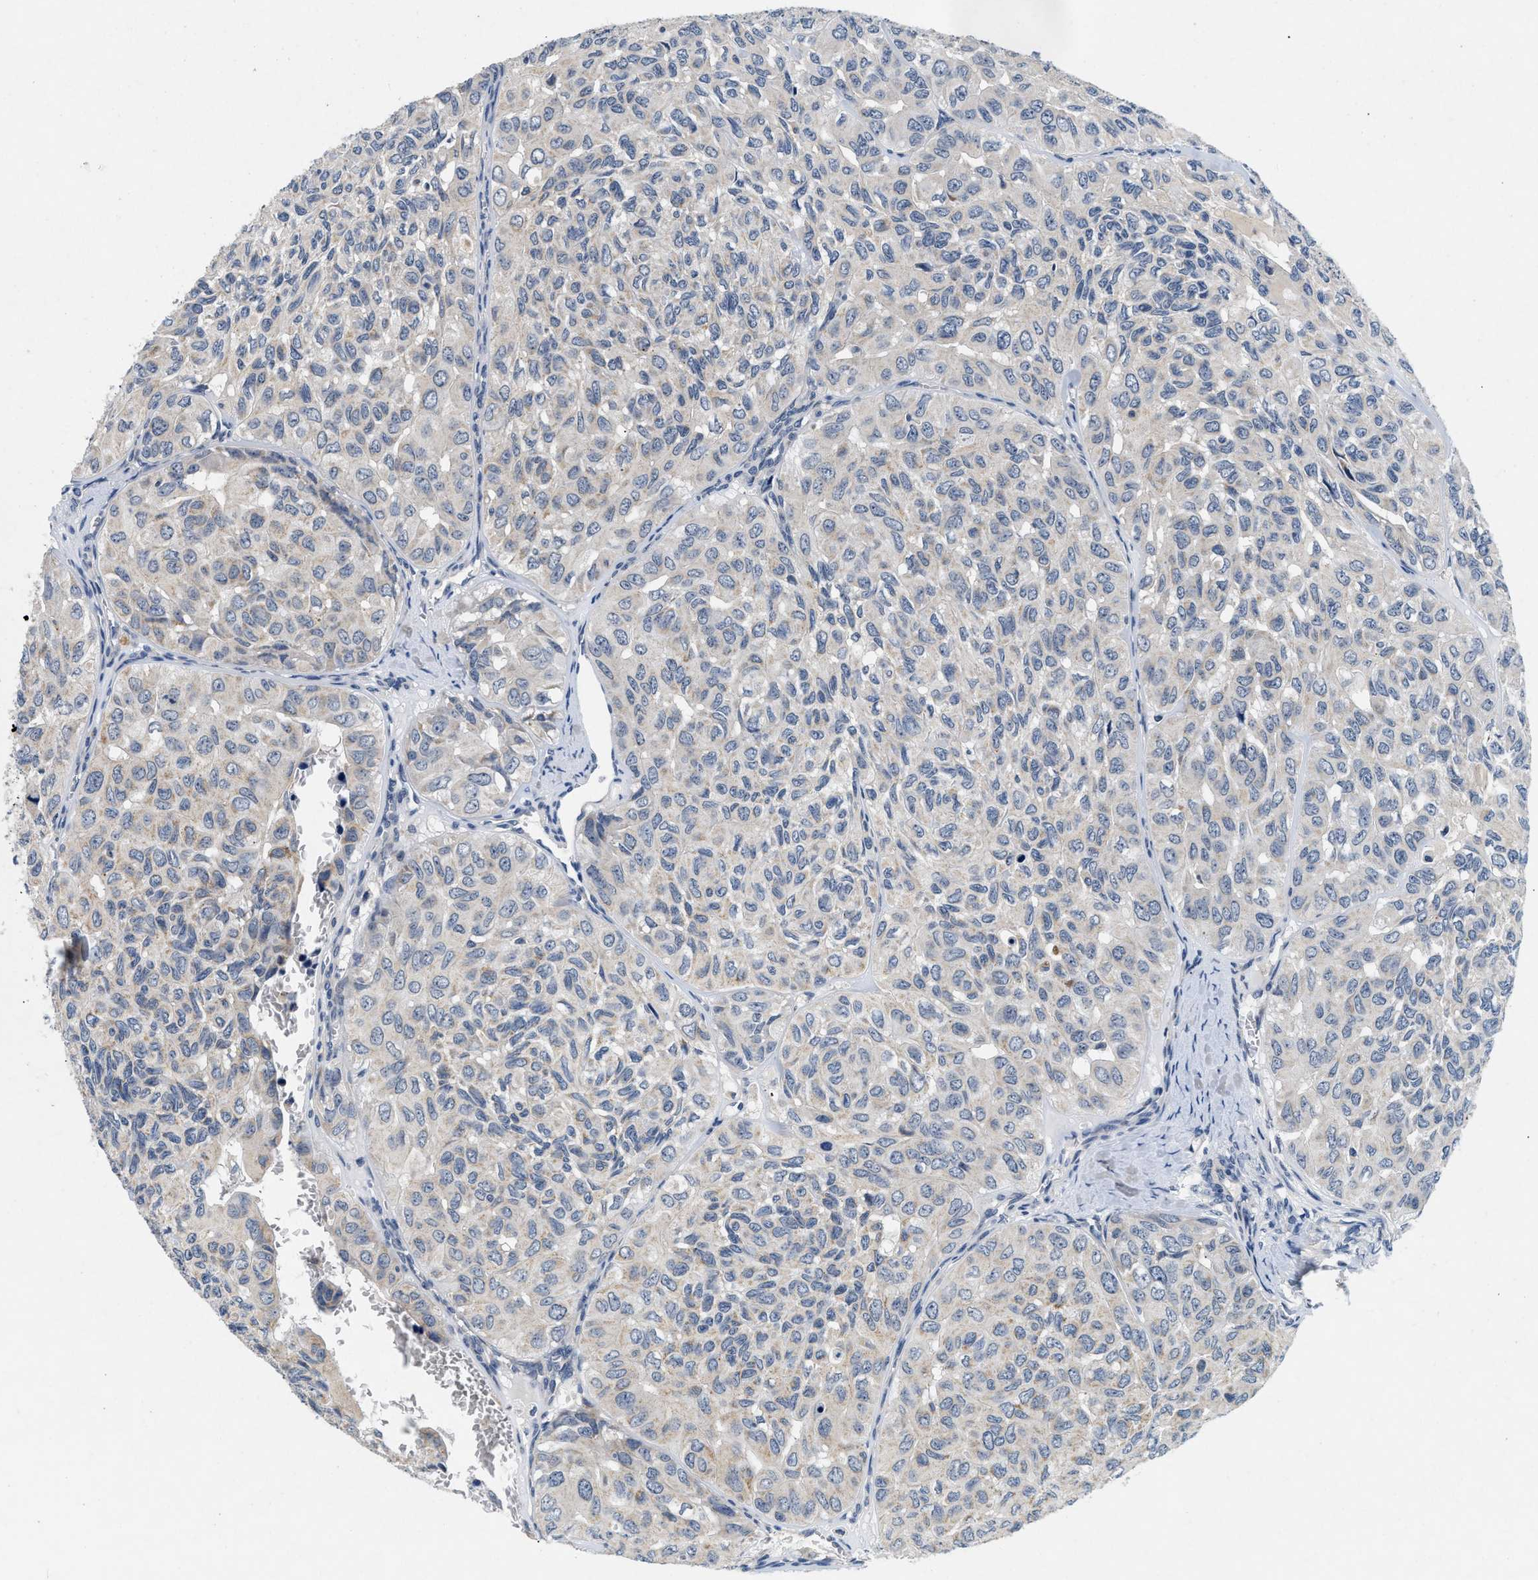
{"staining": {"intensity": "weak", "quantity": "<25%", "location": "cytoplasmic/membranous"}, "tissue": "head and neck cancer", "cell_type": "Tumor cells", "image_type": "cancer", "snomed": [{"axis": "morphology", "description": "Adenocarcinoma, NOS"}, {"axis": "topography", "description": "Salivary gland, NOS"}, {"axis": "topography", "description": "Head-Neck"}], "caption": "Tumor cells are negative for protein expression in human head and neck cancer (adenocarcinoma). The staining is performed using DAB (3,3'-diaminobenzidine) brown chromogen with nuclei counter-stained in using hematoxylin.", "gene": "PDP1", "patient": {"sex": "female", "age": 76}}